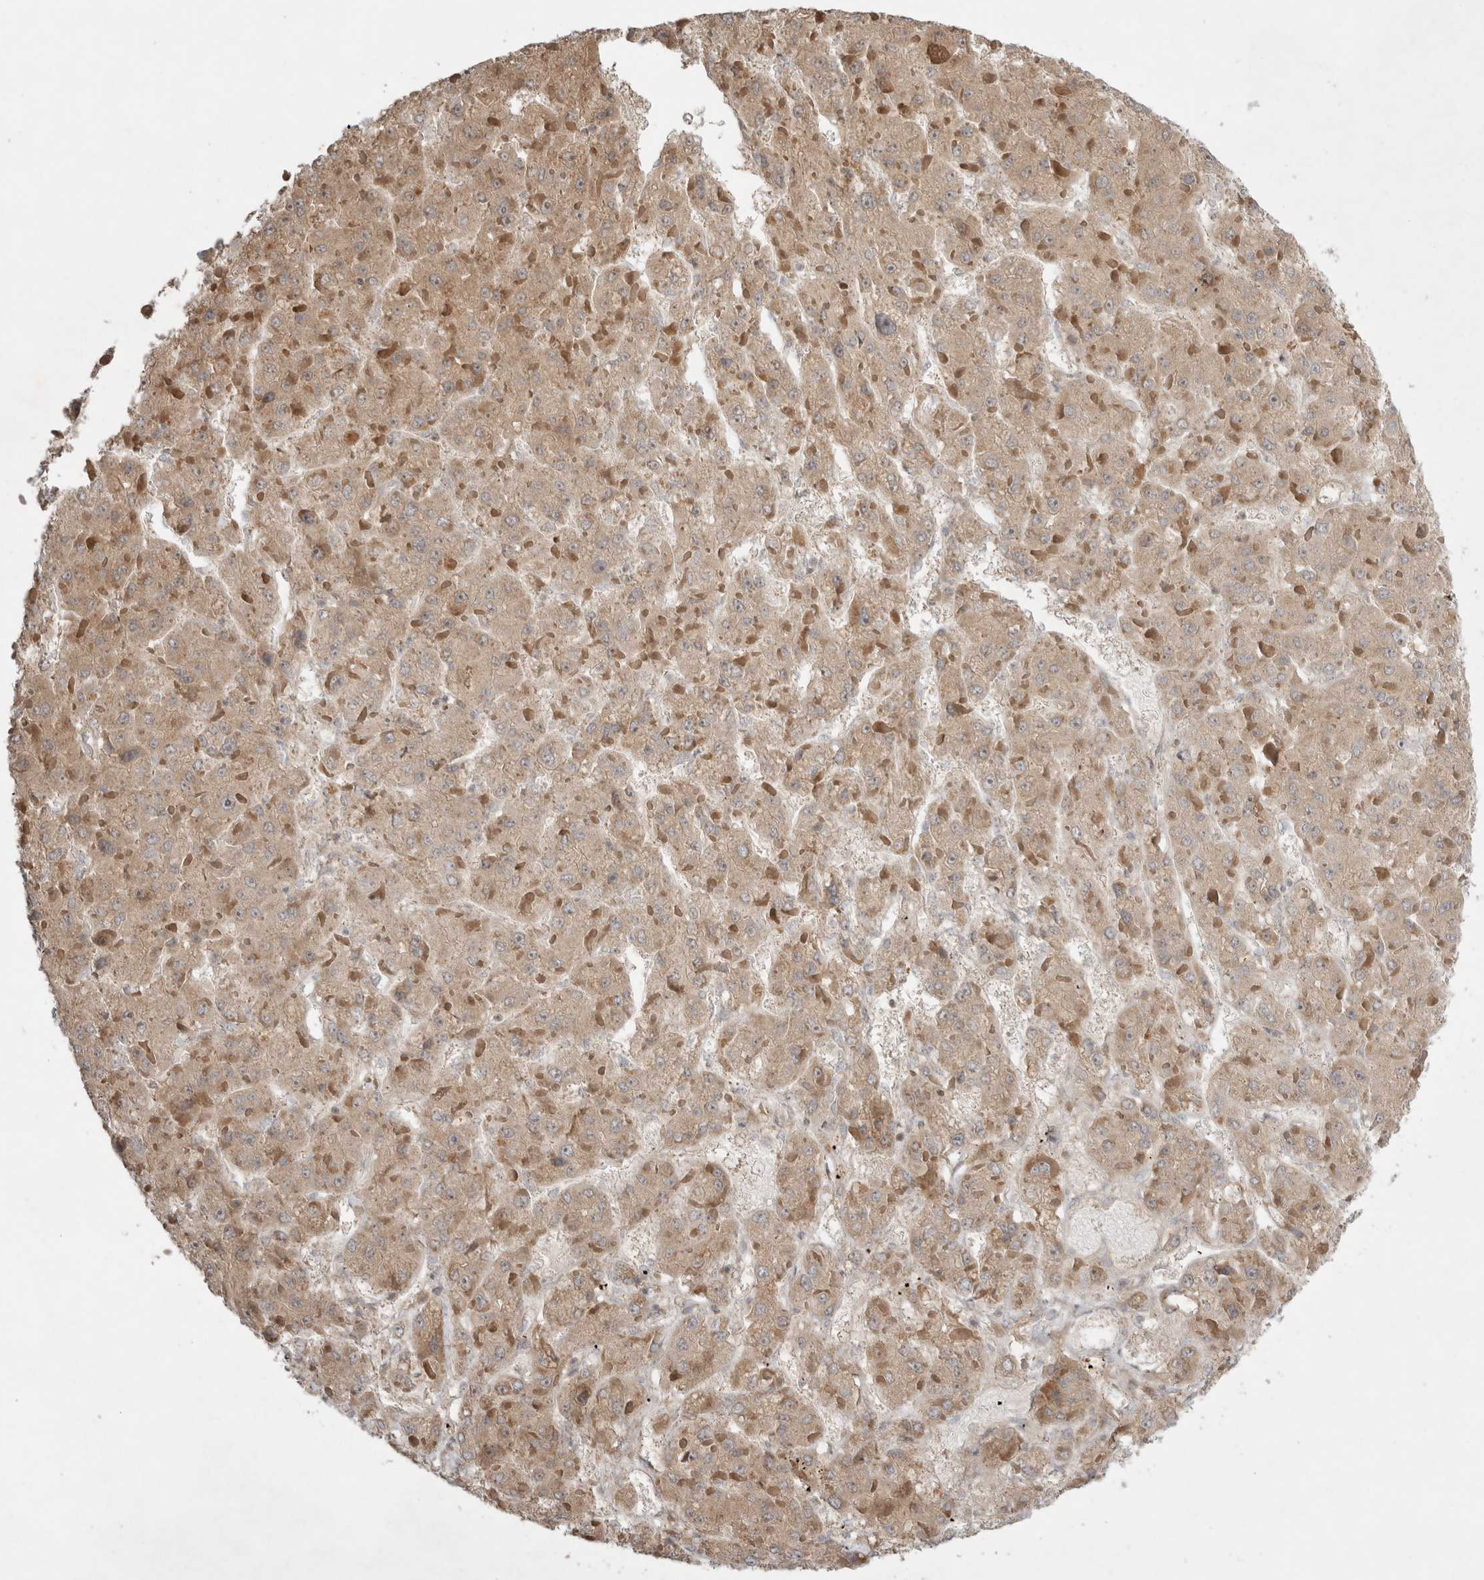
{"staining": {"intensity": "weak", "quantity": ">75%", "location": "cytoplasmic/membranous"}, "tissue": "liver cancer", "cell_type": "Tumor cells", "image_type": "cancer", "snomed": [{"axis": "morphology", "description": "Carcinoma, Hepatocellular, NOS"}, {"axis": "topography", "description": "Liver"}], "caption": "Tumor cells exhibit low levels of weak cytoplasmic/membranous expression in about >75% of cells in human liver hepatocellular carcinoma.", "gene": "EIF2AK1", "patient": {"sex": "female", "age": 73}}